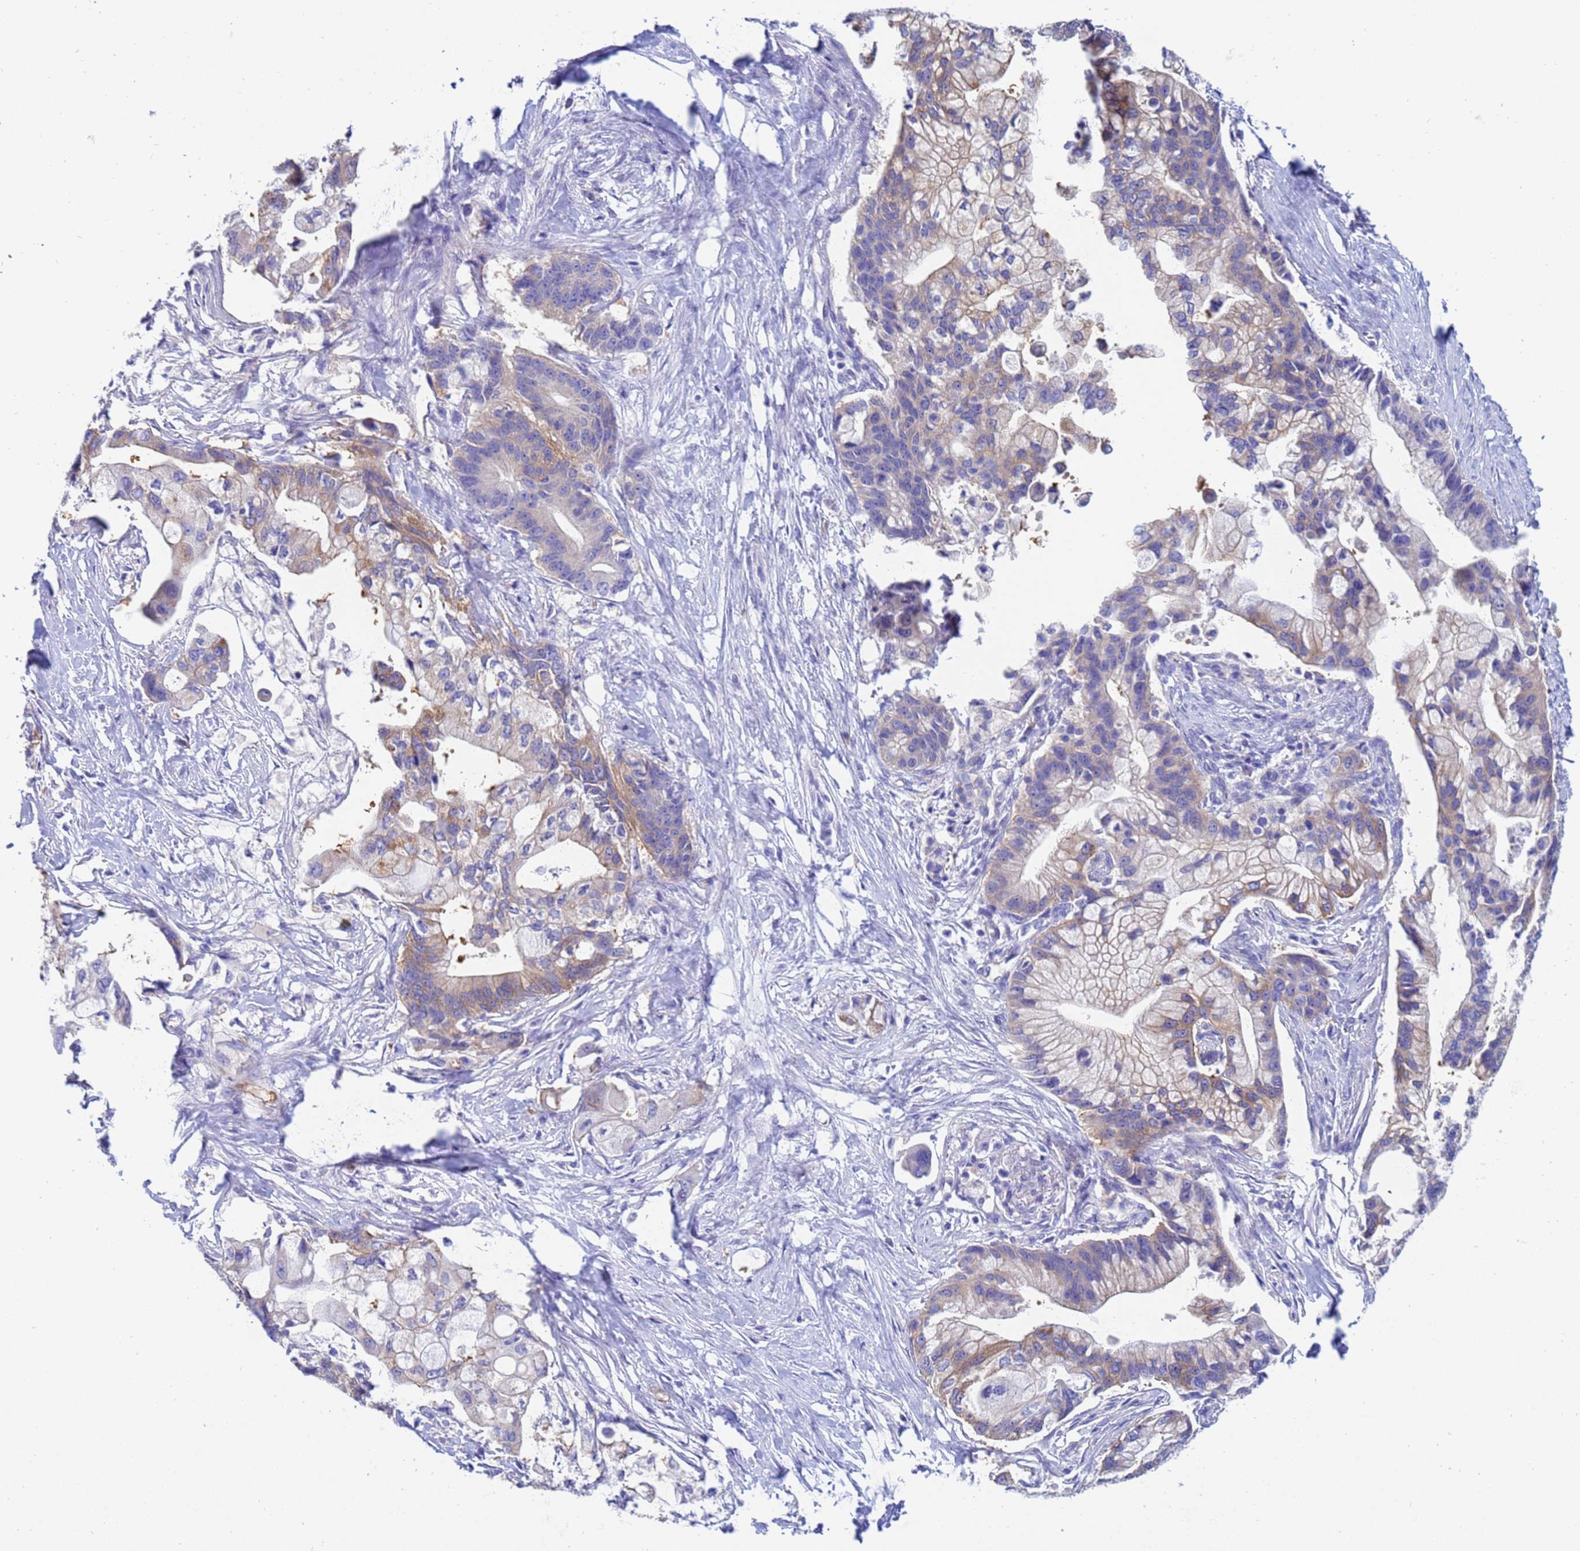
{"staining": {"intensity": "weak", "quantity": "25%-75%", "location": "cytoplasmic/membranous"}, "tissue": "pancreatic cancer", "cell_type": "Tumor cells", "image_type": "cancer", "snomed": [{"axis": "morphology", "description": "Adenocarcinoma, NOS"}, {"axis": "topography", "description": "Pancreas"}], "caption": "Adenocarcinoma (pancreatic) stained with a brown dye demonstrates weak cytoplasmic/membranous positive staining in approximately 25%-75% of tumor cells.", "gene": "UBE2O", "patient": {"sex": "male", "age": 68}}